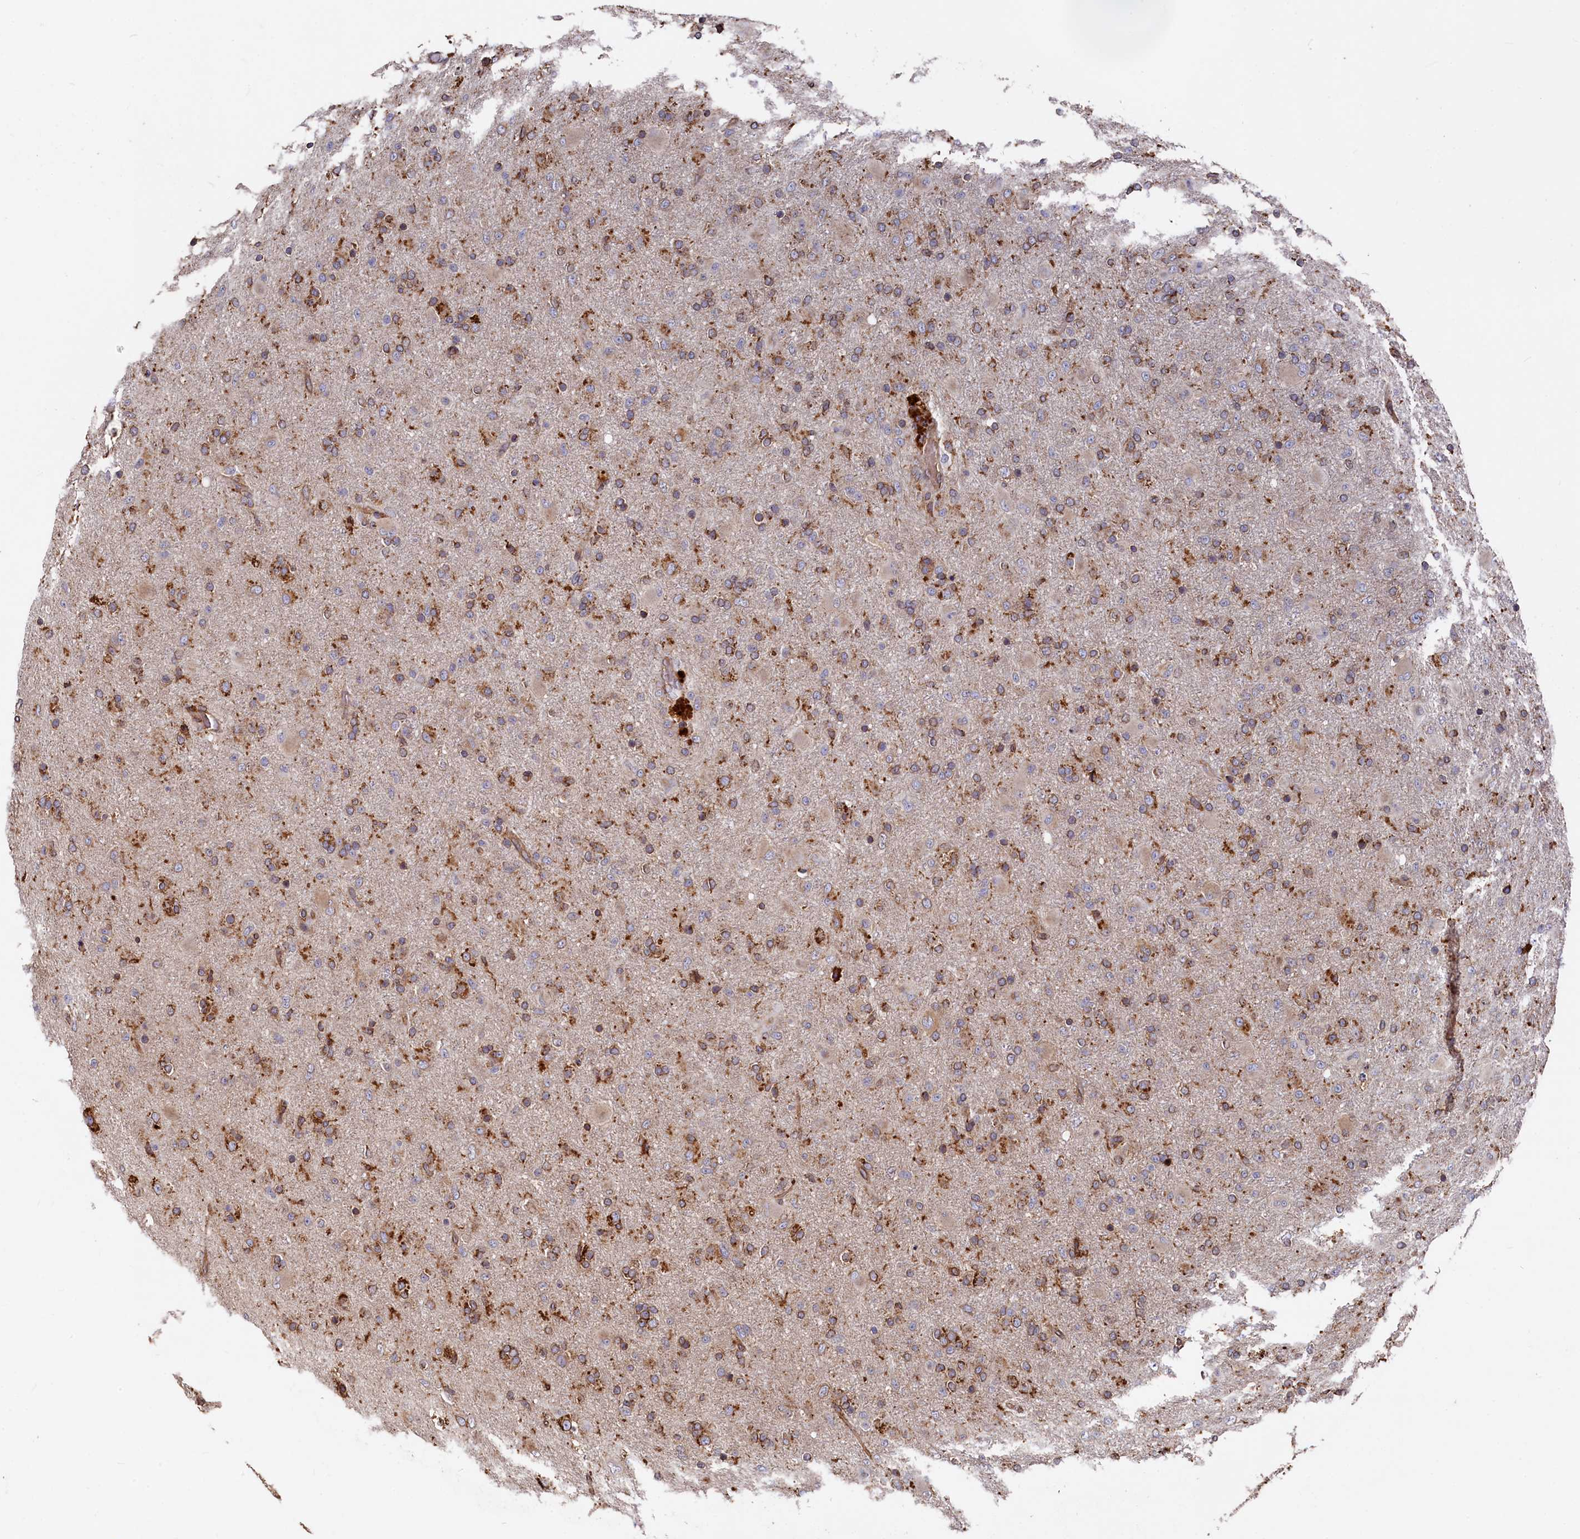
{"staining": {"intensity": "moderate", "quantity": ">75%", "location": "cytoplasmic/membranous"}, "tissue": "glioma", "cell_type": "Tumor cells", "image_type": "cancer", "snomed": [{"axis": "morphology", "description": "Glioma, malignant, Low grade"}, {"axis": "topography", "description": "Brain"}], "caption": "Immunohistochemistry (IHC) micrograph of malignant glioma (low-grade) stained for a protein (brown), which reveals medium levels of moderate cytoplasmic/membranous expression in approximately >75% of tumor cells.", "gene": "NEURL1B", "patient": {"sex": "male", "age": 65}}